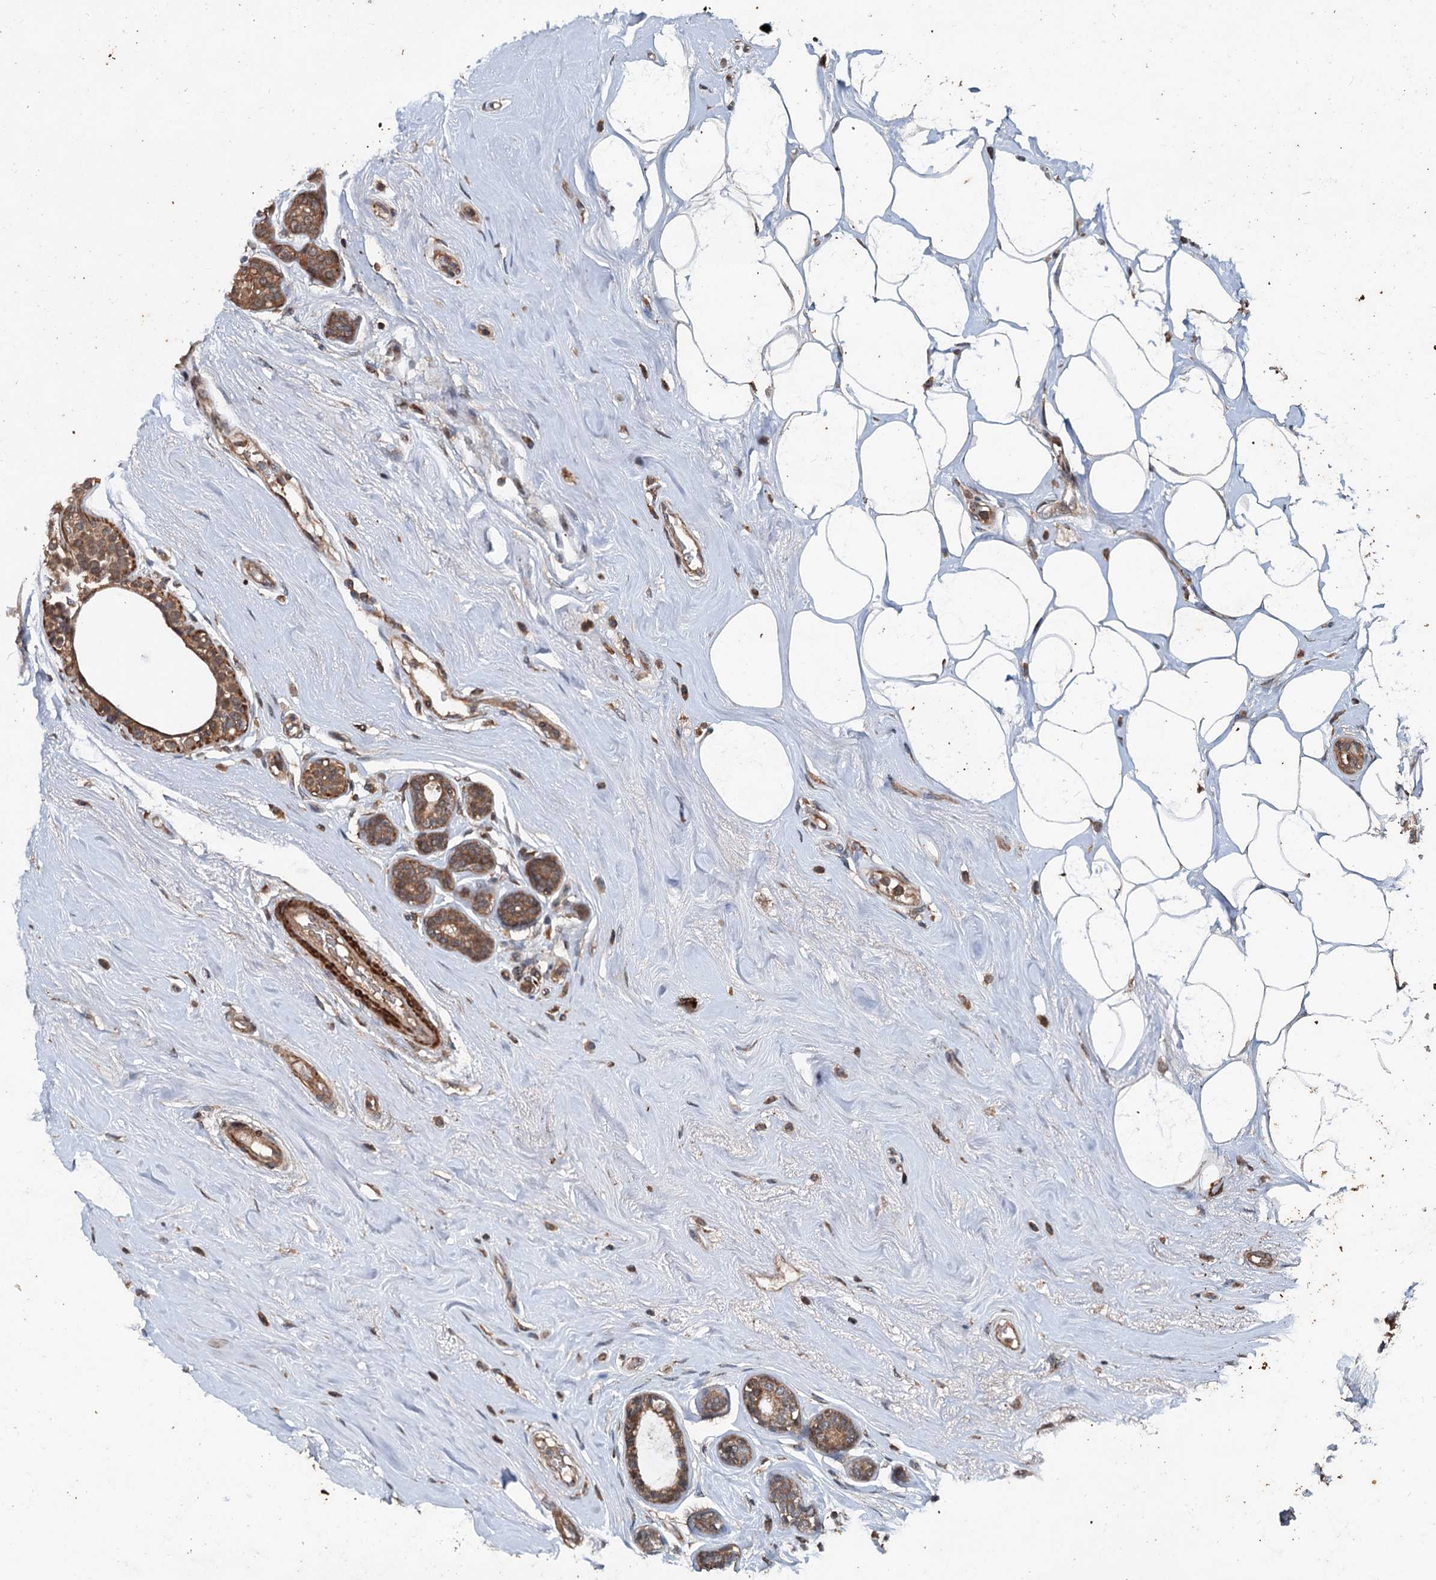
{"staining": {"intensity": "moderate", "quantity": ">75%", "location": "cytoplasmic/membranous"}, "tissue": "breast cancer", "cell_type": "Tumor cells", "image_type": "cancer", "snomed": [{"axis": "morphology", "description": "Lobular carcinoma"}, {"axis": "topography", "description": "Breast"}], "caption": "There is medium levels of moderate cytoplasmic/membranous expression in tumor cells of breast lobular carcinoma, as demonstrated by immunohistochemical staining (brown color).", "gene": "TEDC1", "patient": {"sex": "female", "age": 51}}